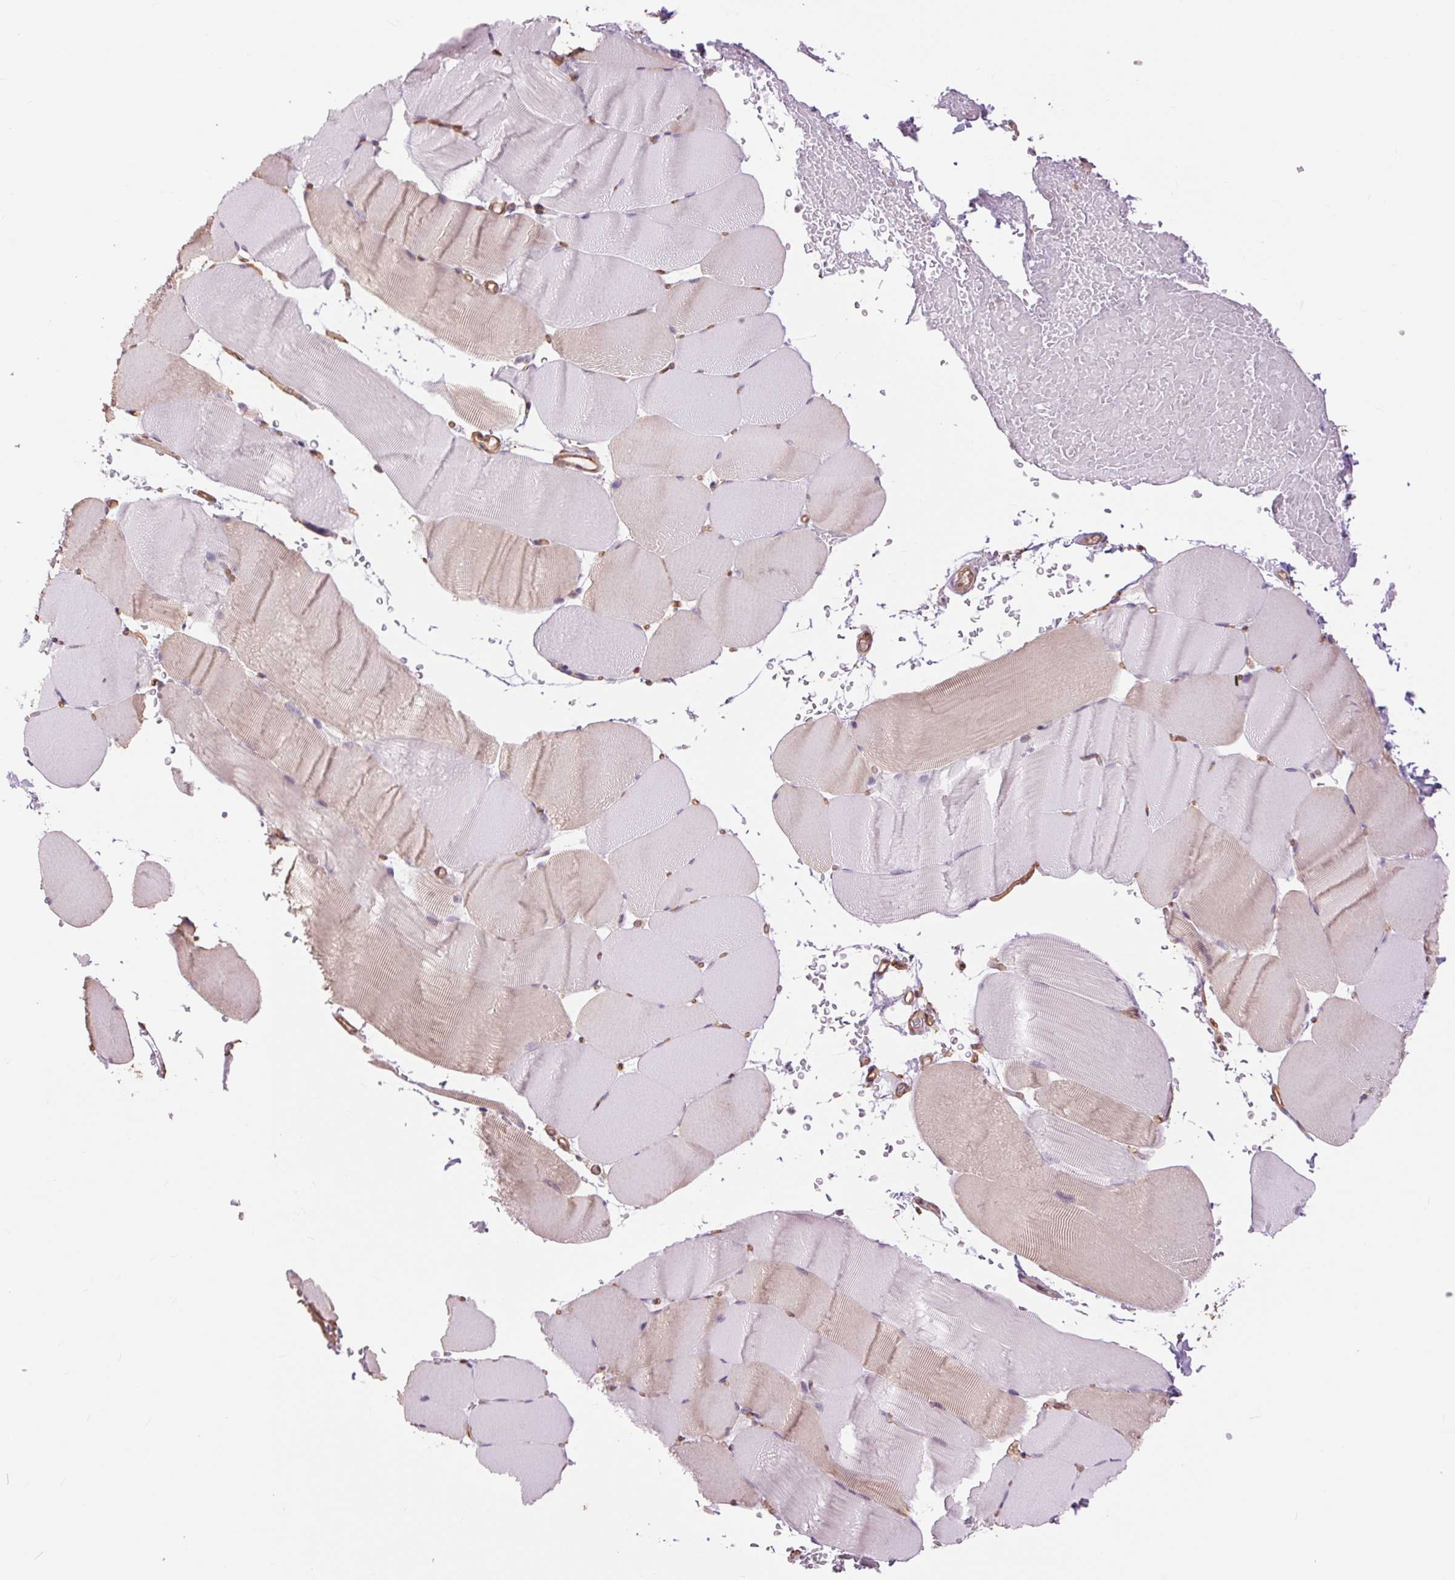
{"staining": {"intensity": "weak", "quantity": "<25%", "location": "cytoplasmic/membranous"}, "tissue": "skeletal muscle", "cell_type": "Myocytes", "image_type": "normal", "snomed": [{"axis": "morphology", "description": "Normal tissue, NOS"}, {"axis": "topography", "description": "Skeletal muscle"}], "caption": "Benign skeletal muscle was stained to show a protein in brown. There is no significant staining in myocytes. Brightfield microscopy of immunohistochemistry stained with DAB (brown) and hematoxylin (blue), captured at high magnification.", "gene": "PALM", "patient": {"sex": "female", "age": 37}}